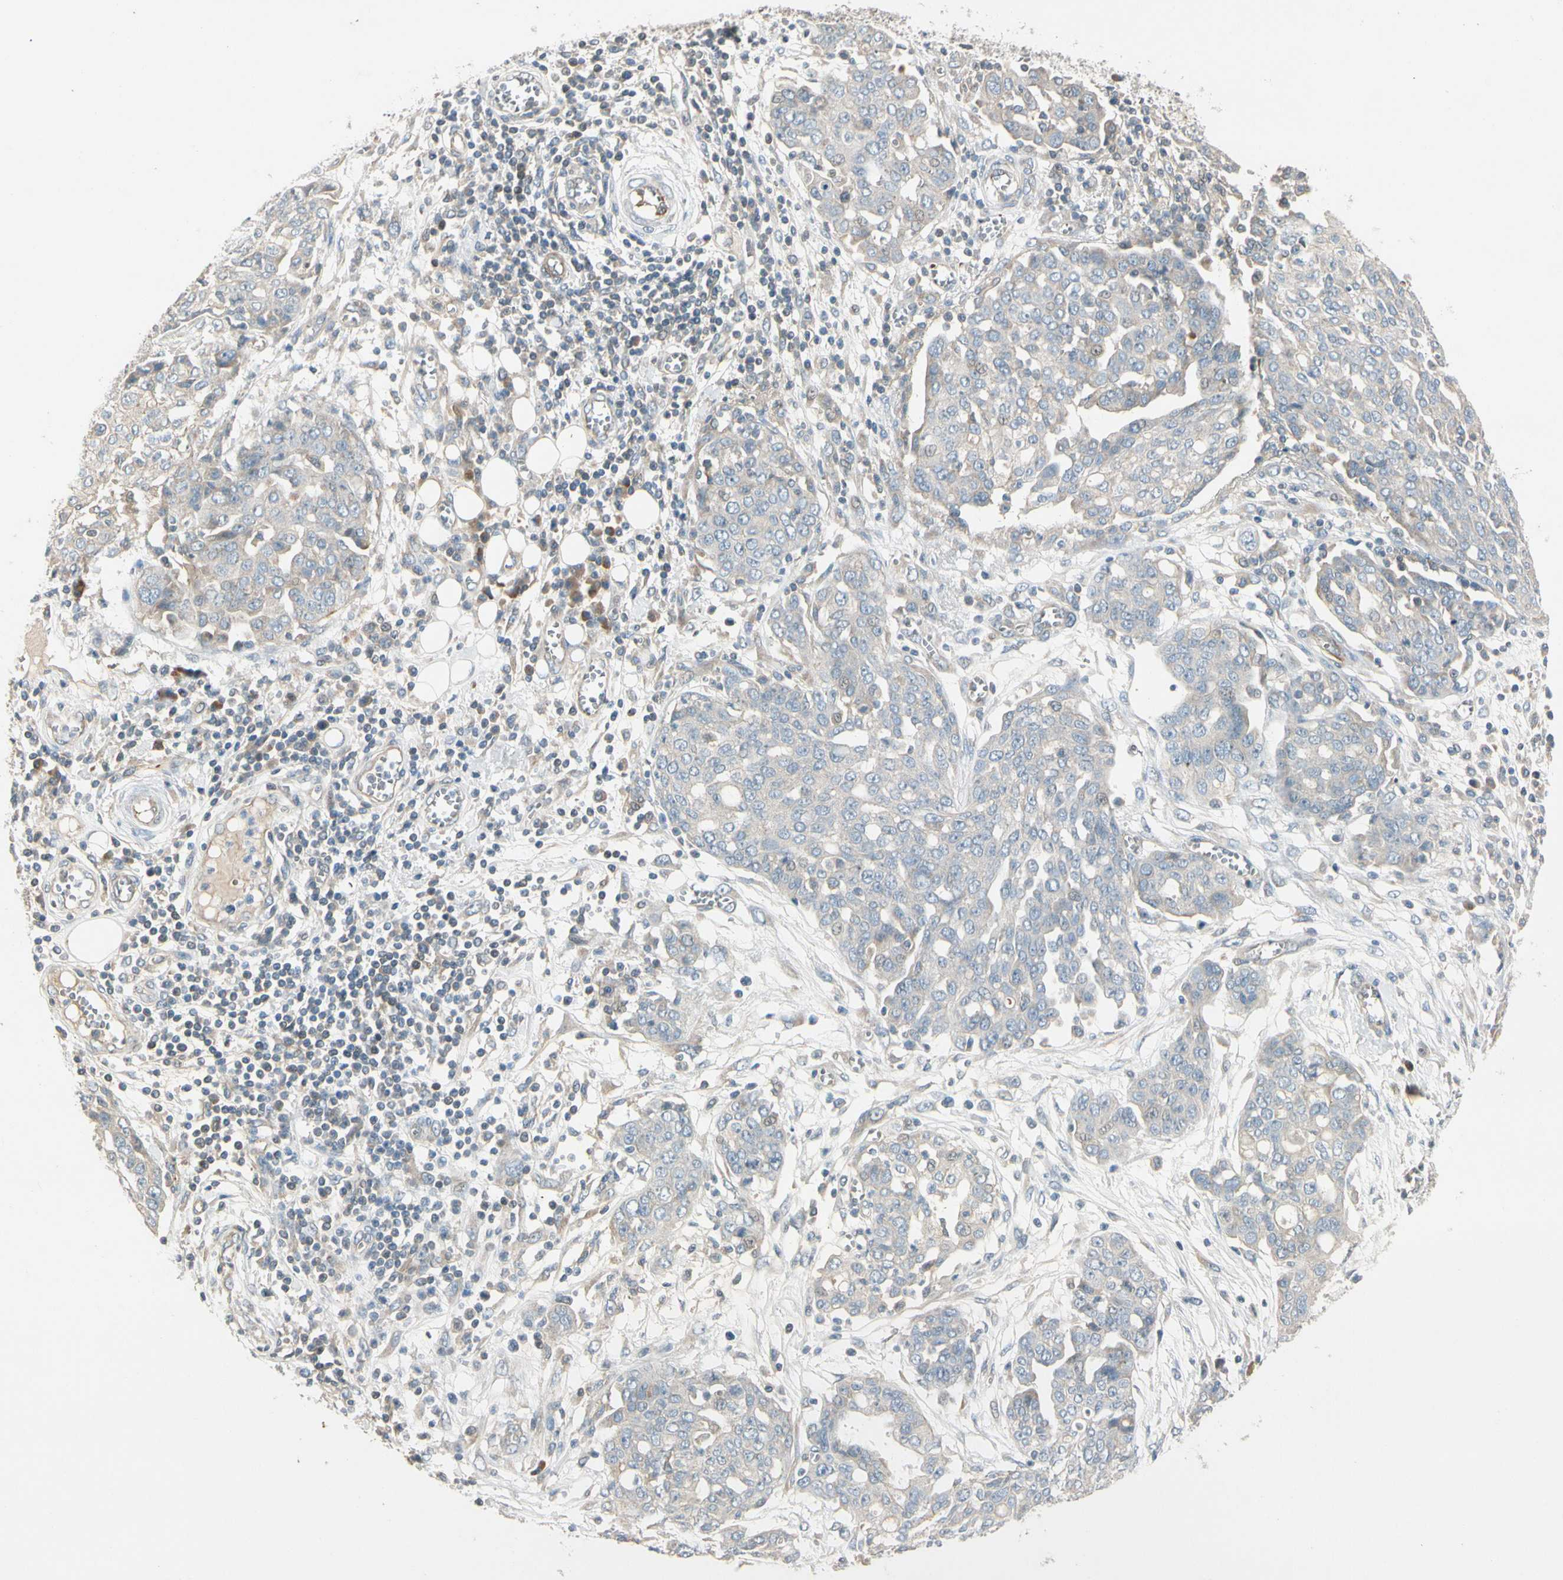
{"staining": {"intensity": "negative", "quantity": "none", "location": "none"}, "tissue": "ovarian cancer", "cell_type": "Tumor cells", "image_type": "cancer", "snomed": [{"axis": "morphology", "description": "Cystadenocarcinoma, serous, NOS"}, {"axis": "topography", "description": "Soft tissue"}, {"axis": "topography", "description": "Ovary"}], "caption": "The immunohistochemistry (IHC) histopathology image has no significant staining in tumor cells of serous cystadenocarcinoma (ovarian) tissue.", "gene": "PPP3CB", "patient": {"sex": "female", "age": 57}}